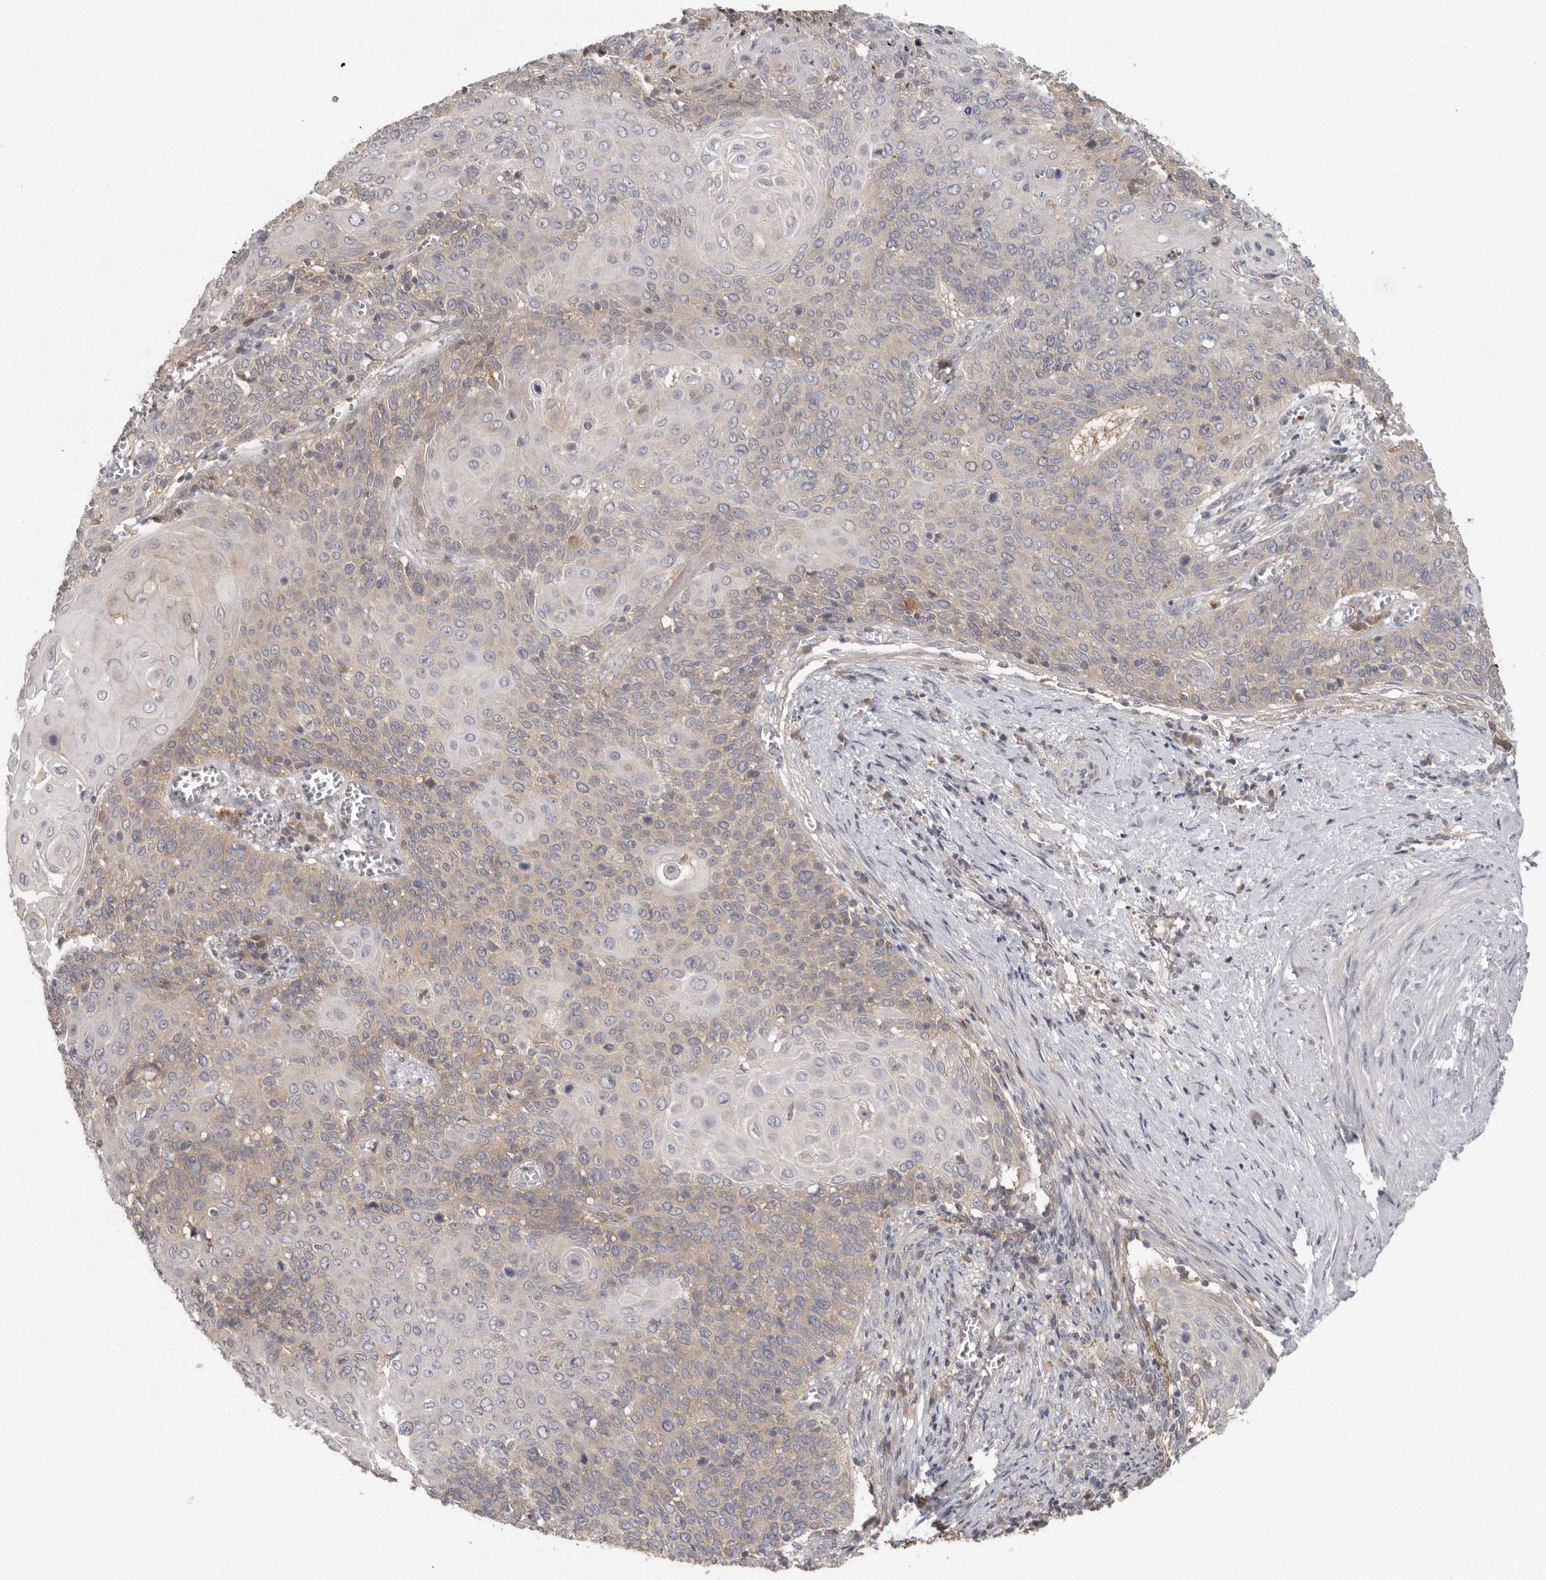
{"staining": {"intensity": "weak", "quantity": "25%-75%", "location": "cytoplasmic/membranous"}, "tissue": "cervical cancer", "cell_type": "Tumor cells", "image_type": "cancer", "snomed": [{"axis": "morphology", "description": "Squamous cell carcinoma, NOS"}, {"axis": "topography", "description": "Cervix"}], "caption": "Immunohistochemical staining of human cervical squamous cell carcinoma exhibits weak cytoplasmic/membranous protein expression in approximately 25%-75% of tumor cells.", "gene": "CFAP298", "patient": {"sex": "female", "age": 39}}